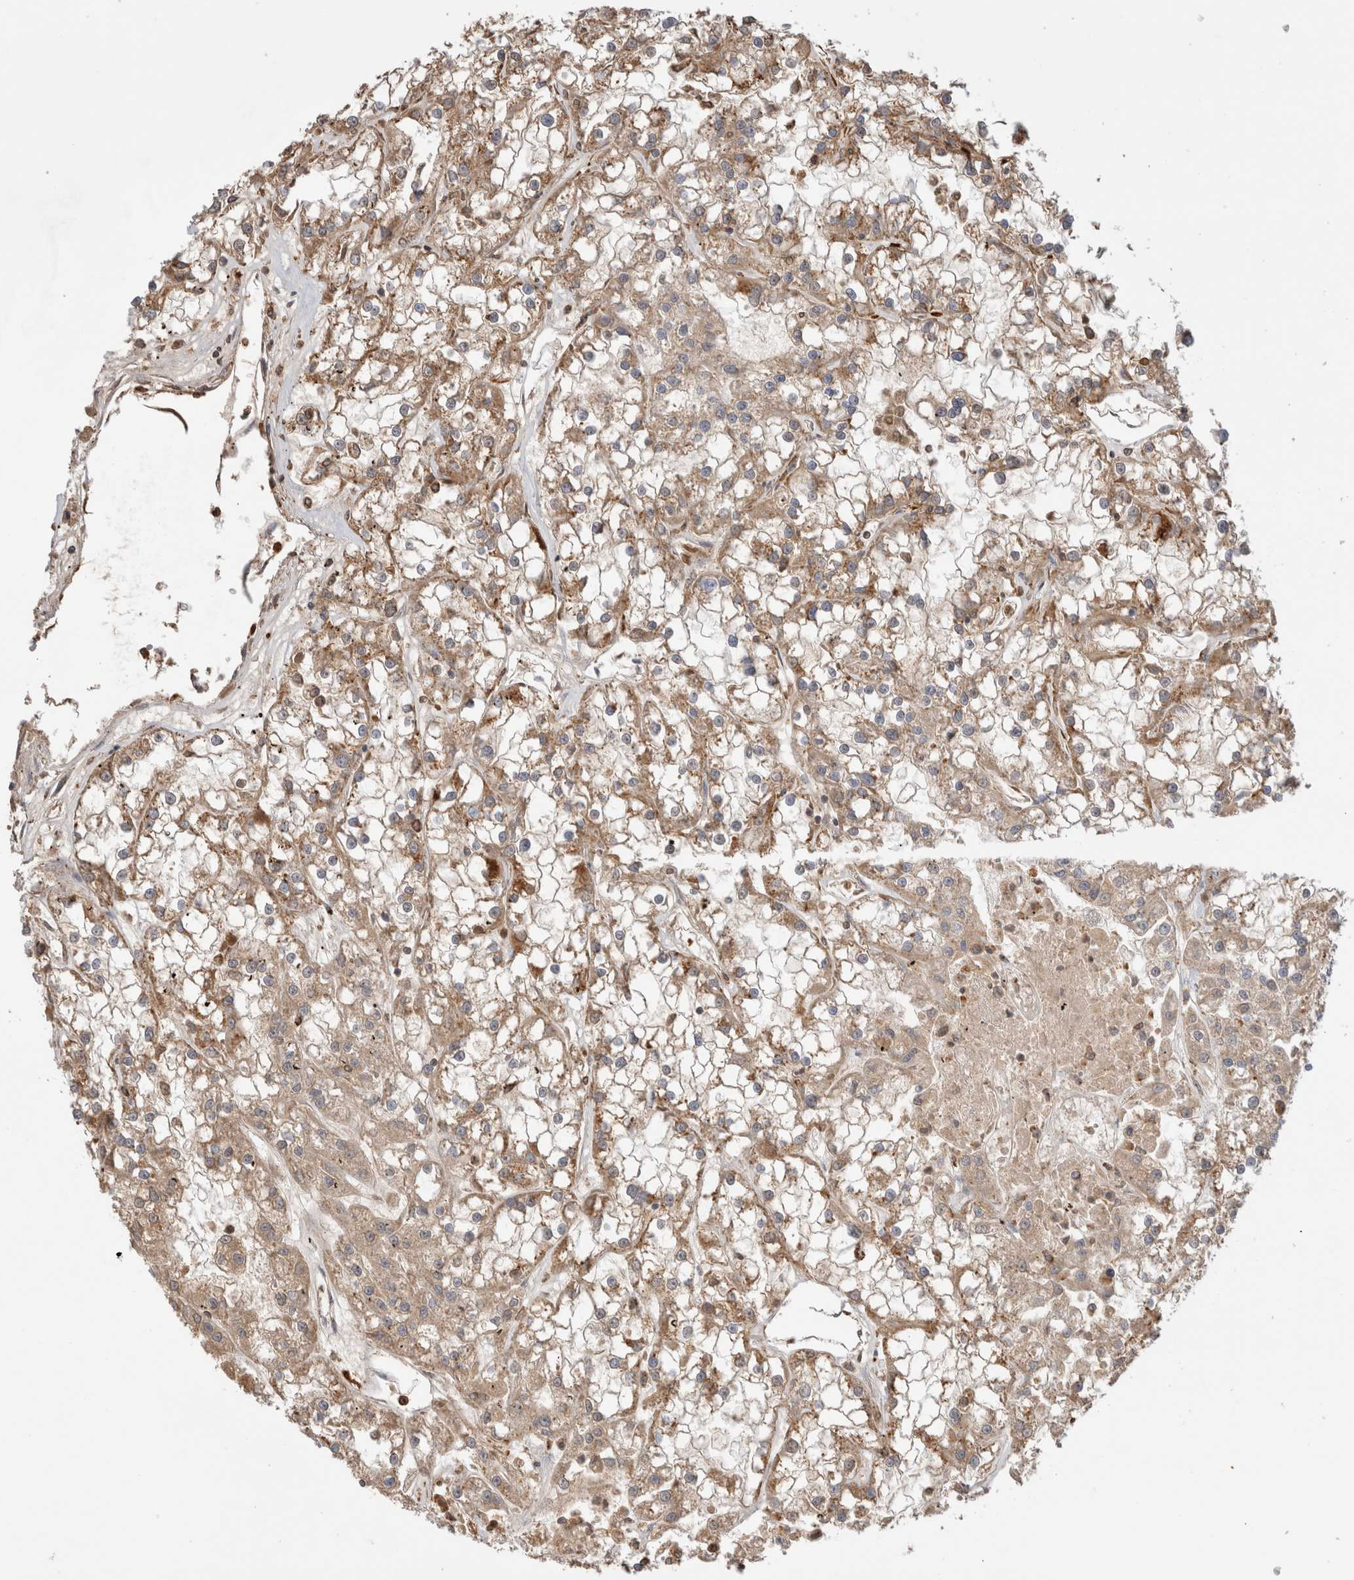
{"staining": {"intensity": "moderate", "quantity": ">75%", "location": "cytoplasmic/membranous"}, "tissue": "renal cancer", "cell_type": "Tumor cells", "image_type": "cancer", "snomed": [{"axis": "morphology", "description": "Adenocarcinoma, NOS"}, {"axis": "topography", "description": "Kidney"}], "caption": "Brown immunohistochemical staining in adenocarcinoma (renal) demonstrates moderate cytoplasmic/membranous staining in about >75% of tumor cells.", "gene": "GNS", "patient": {"sex": "female", "age": 52}}